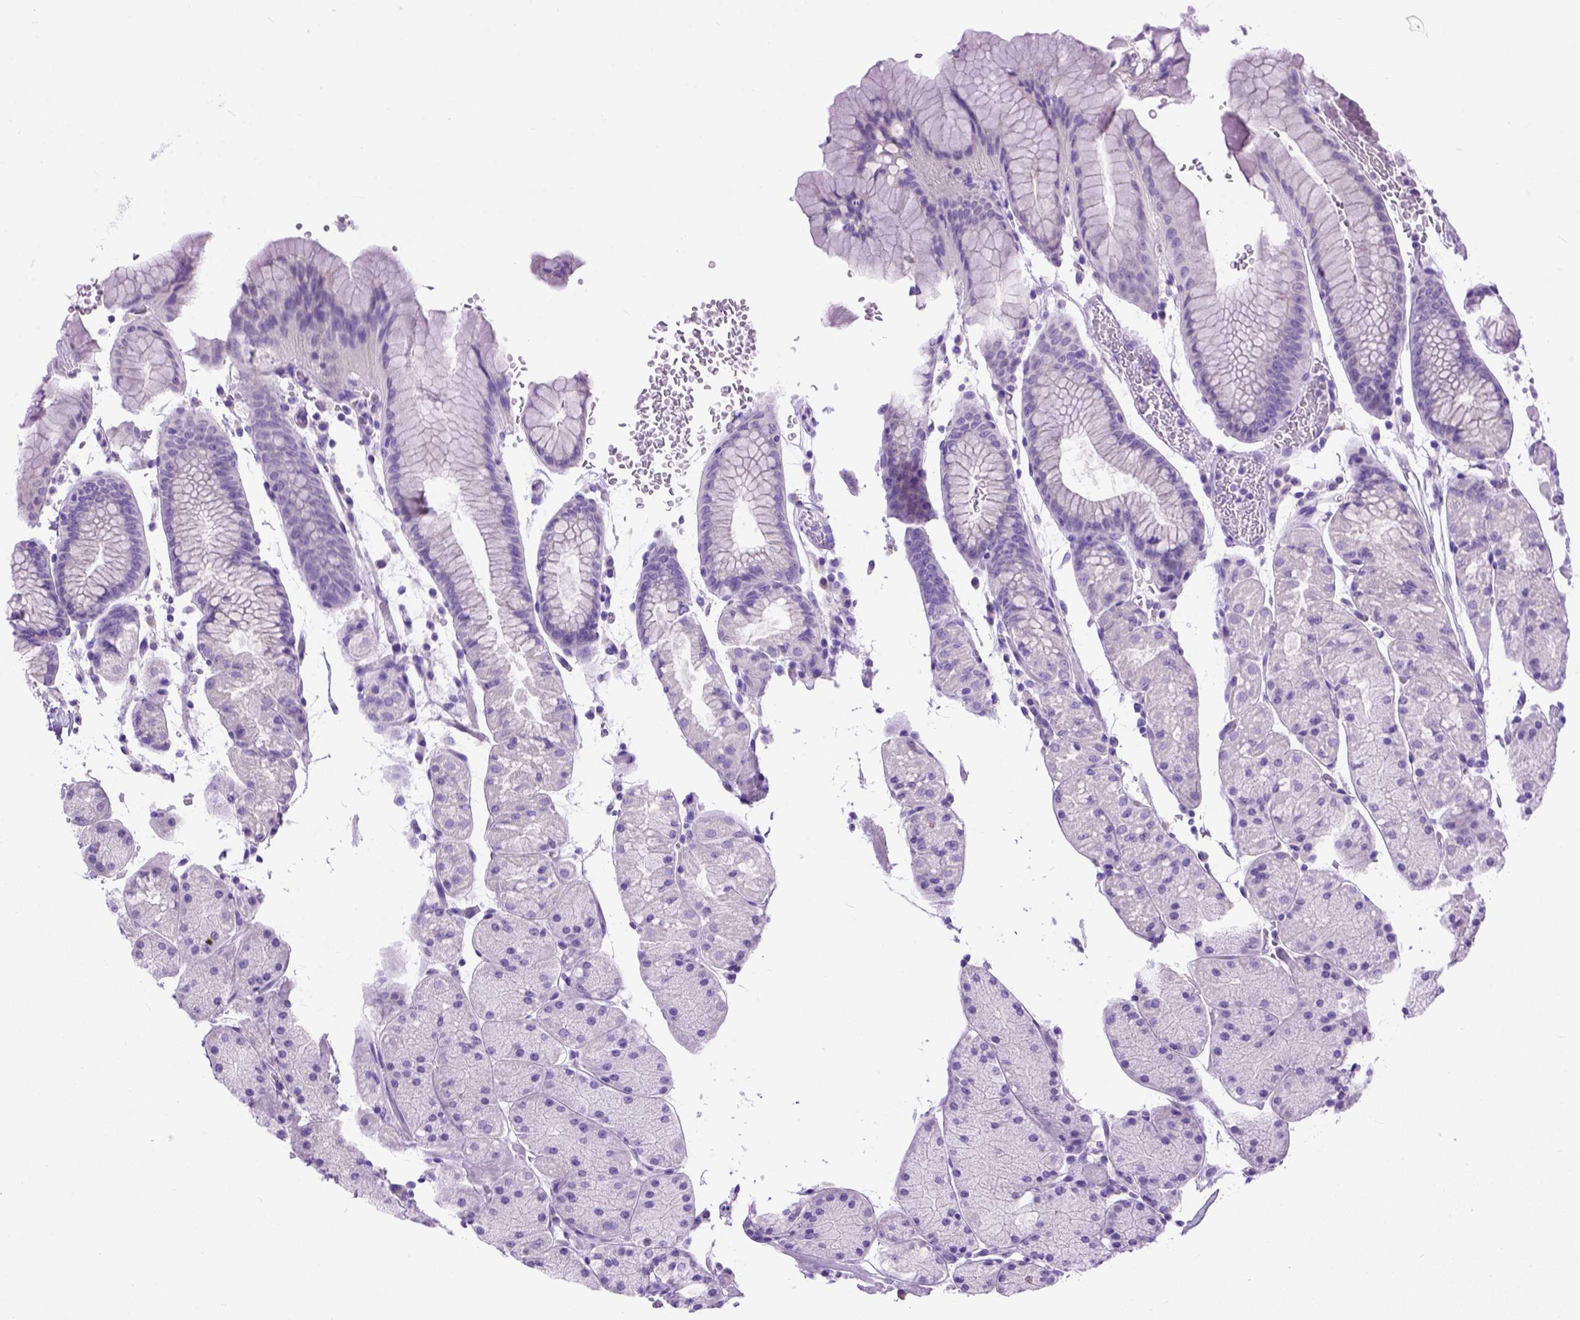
{"staining": {"intensity": "negative", "quantity": "none", "location": "none"}, "tissue": "stomach", "cell_type": "Glandular cells", "image_type": "normal", "snomed": [{"axis": "morphology", "description": "Normal tissue, NOS"}, {"axis": "topography", "description": "Stomach, upper"}, {"axis": "topography", "description": "Stomach"}], "caption": "High power microscopy histopathology image of an immunohistochemistry photomicrograph of normal stomach, revealing no significant positivity in glandular cells. (DAB IHC, high magnification).", "gene": "ODAD3", "patient": {"sex": "male", "age": 76}}